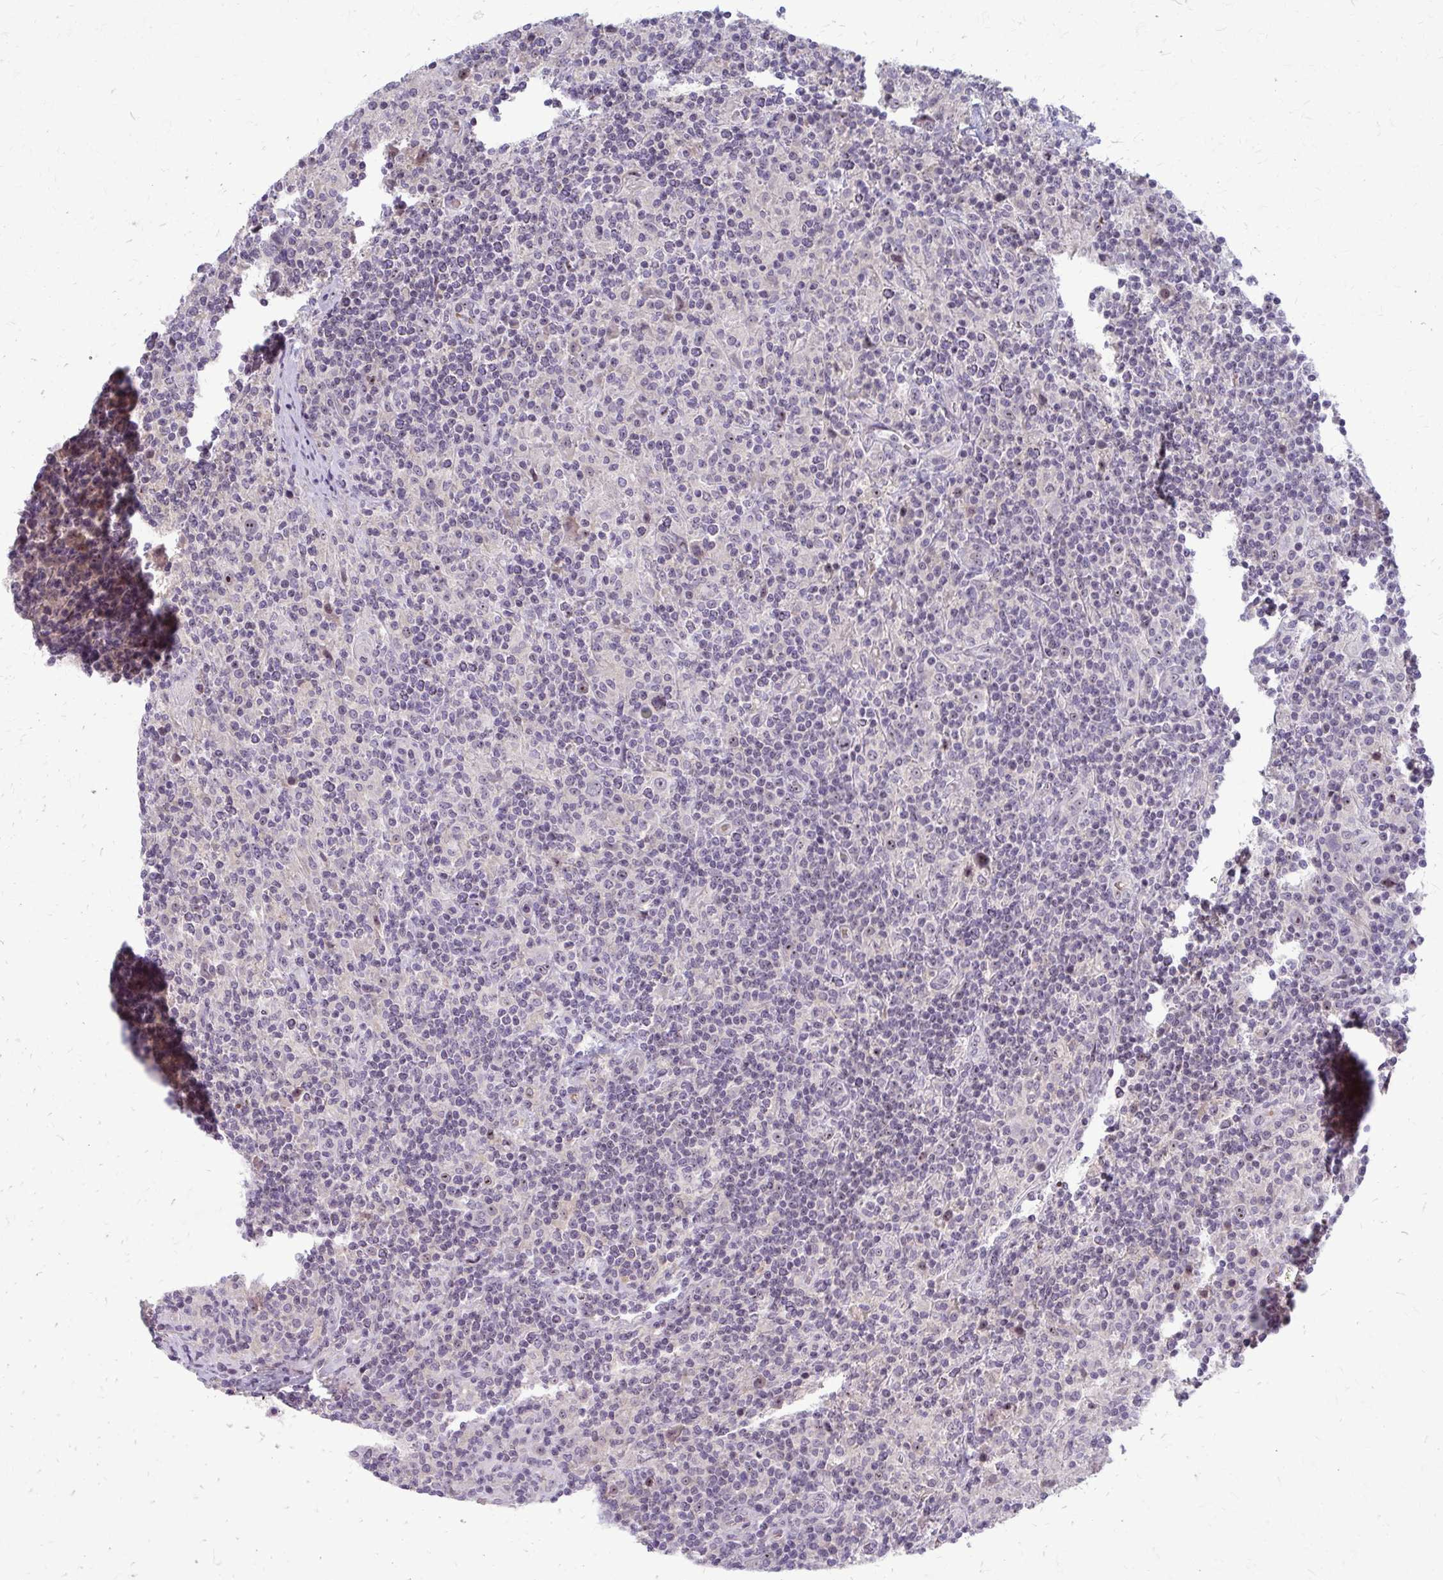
{"staining": {"intensity": "negative", "quantity": "none", "location": "none"}, "tissue": "lymphoma", "cell_type": "Tumor cells", "image_type": "cancer", "snomed": [{"axis": "morphology", "description": "Hodgkin's disease, NOS"}, {"axis": "topography", "description": "Lymph node"}], "caption": "Histopathology image shows no protein expression in tumor cells of lymphoma tissue.", "gene": "NUDT16", "patient": {"sex": "male", "age": 70}}